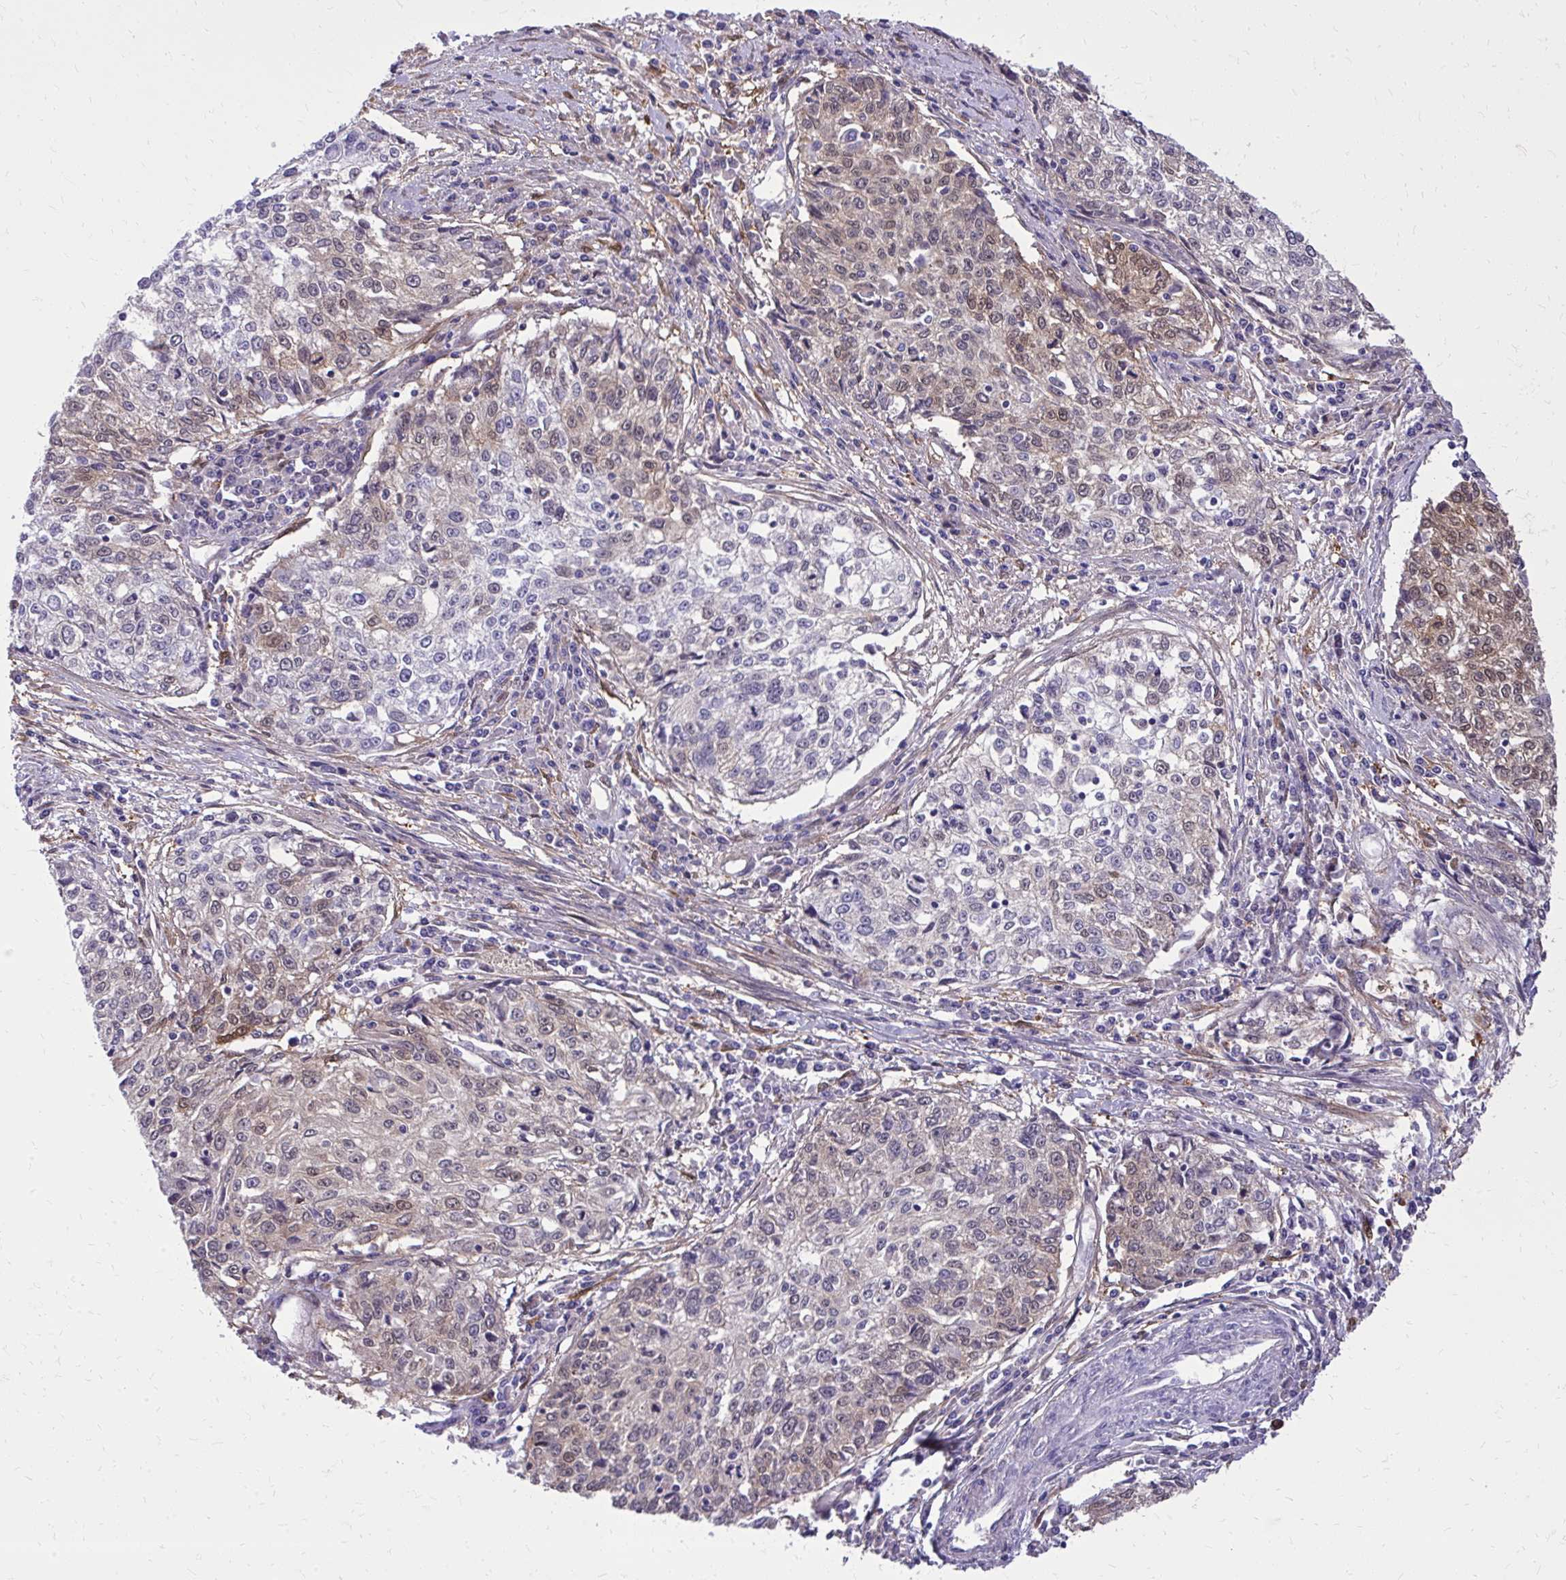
{"staining": {"intensity": "weak", "quantity": "25%-75%", "location": "cytoplasmic/membranous,nuclear"}, "tissue": "cervical cancer", "cell_type": "Tumor cells", "image_type": "cancer", "snomed": [{"axis": "morphology", "description": "Squamous cell carcinoma, NOS"}, {"axis": "topography", "description": "Cervix"}], "caption": "An IHC micrograph of tumor tissue is shown. Protein staining in brown highlights weak cytoplasmic/membranous and nuclear positivity in cervical squamous cell carcinoma within tumor cells.", "gene": "NNMT", "patient": {"sex": "female", "age": 57}}